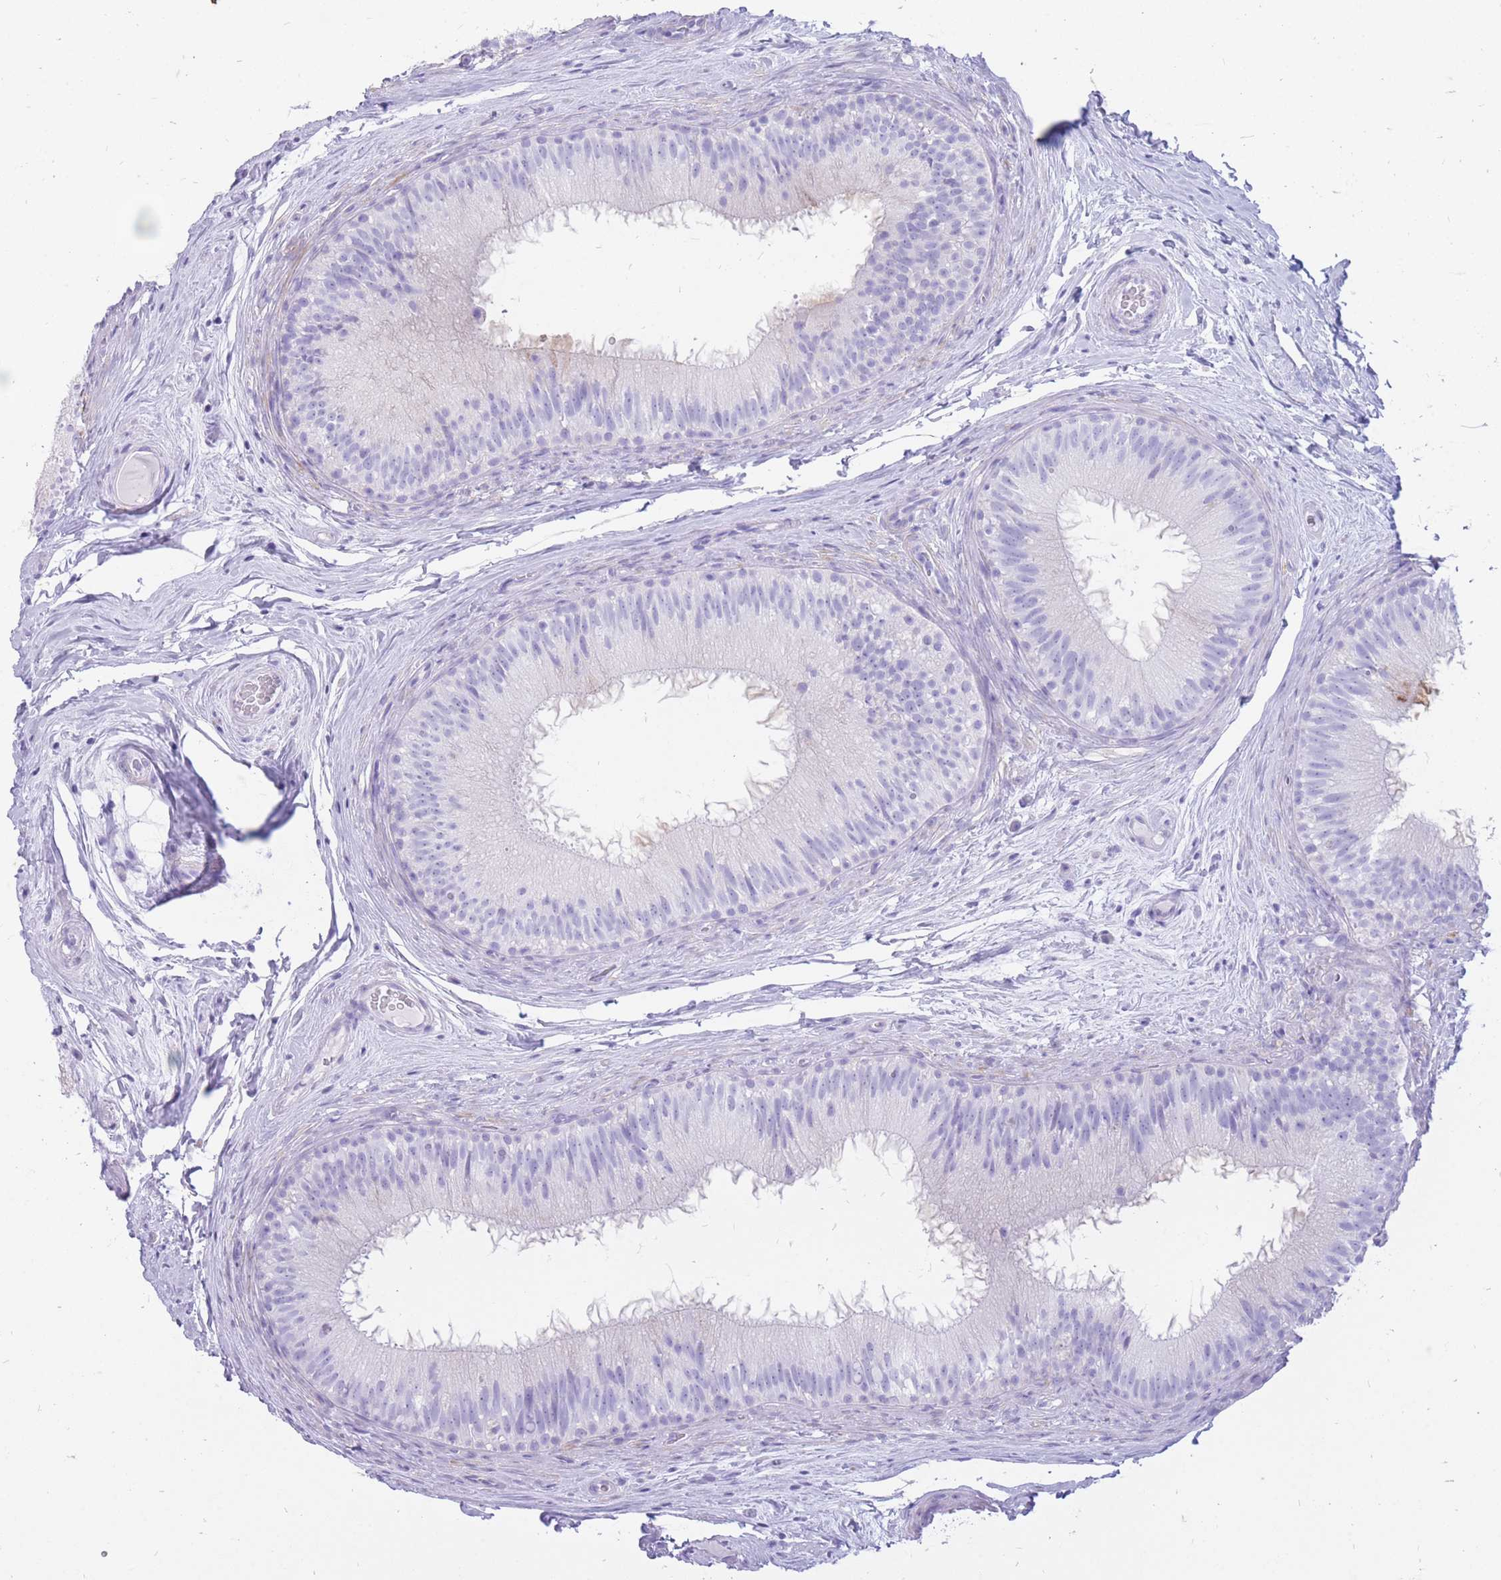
{"staining": {"intensity": "weak", "quantity": "<25%", "location": "cytoplasmic/membranous"}, "tissue": "epididymis", "cell_type": "Glandular cells", "image_type": "normal", "snomed": [{"axis": "morphology", "description": "Normal tissue, NOS"}, {"axis": "topography", "description": "Epididymis"}], "caption": "Glandular cells show no significant staining in benign epididymis.", "gene": "ZFP37", "patient": {"sex": "male", "age": 34}}